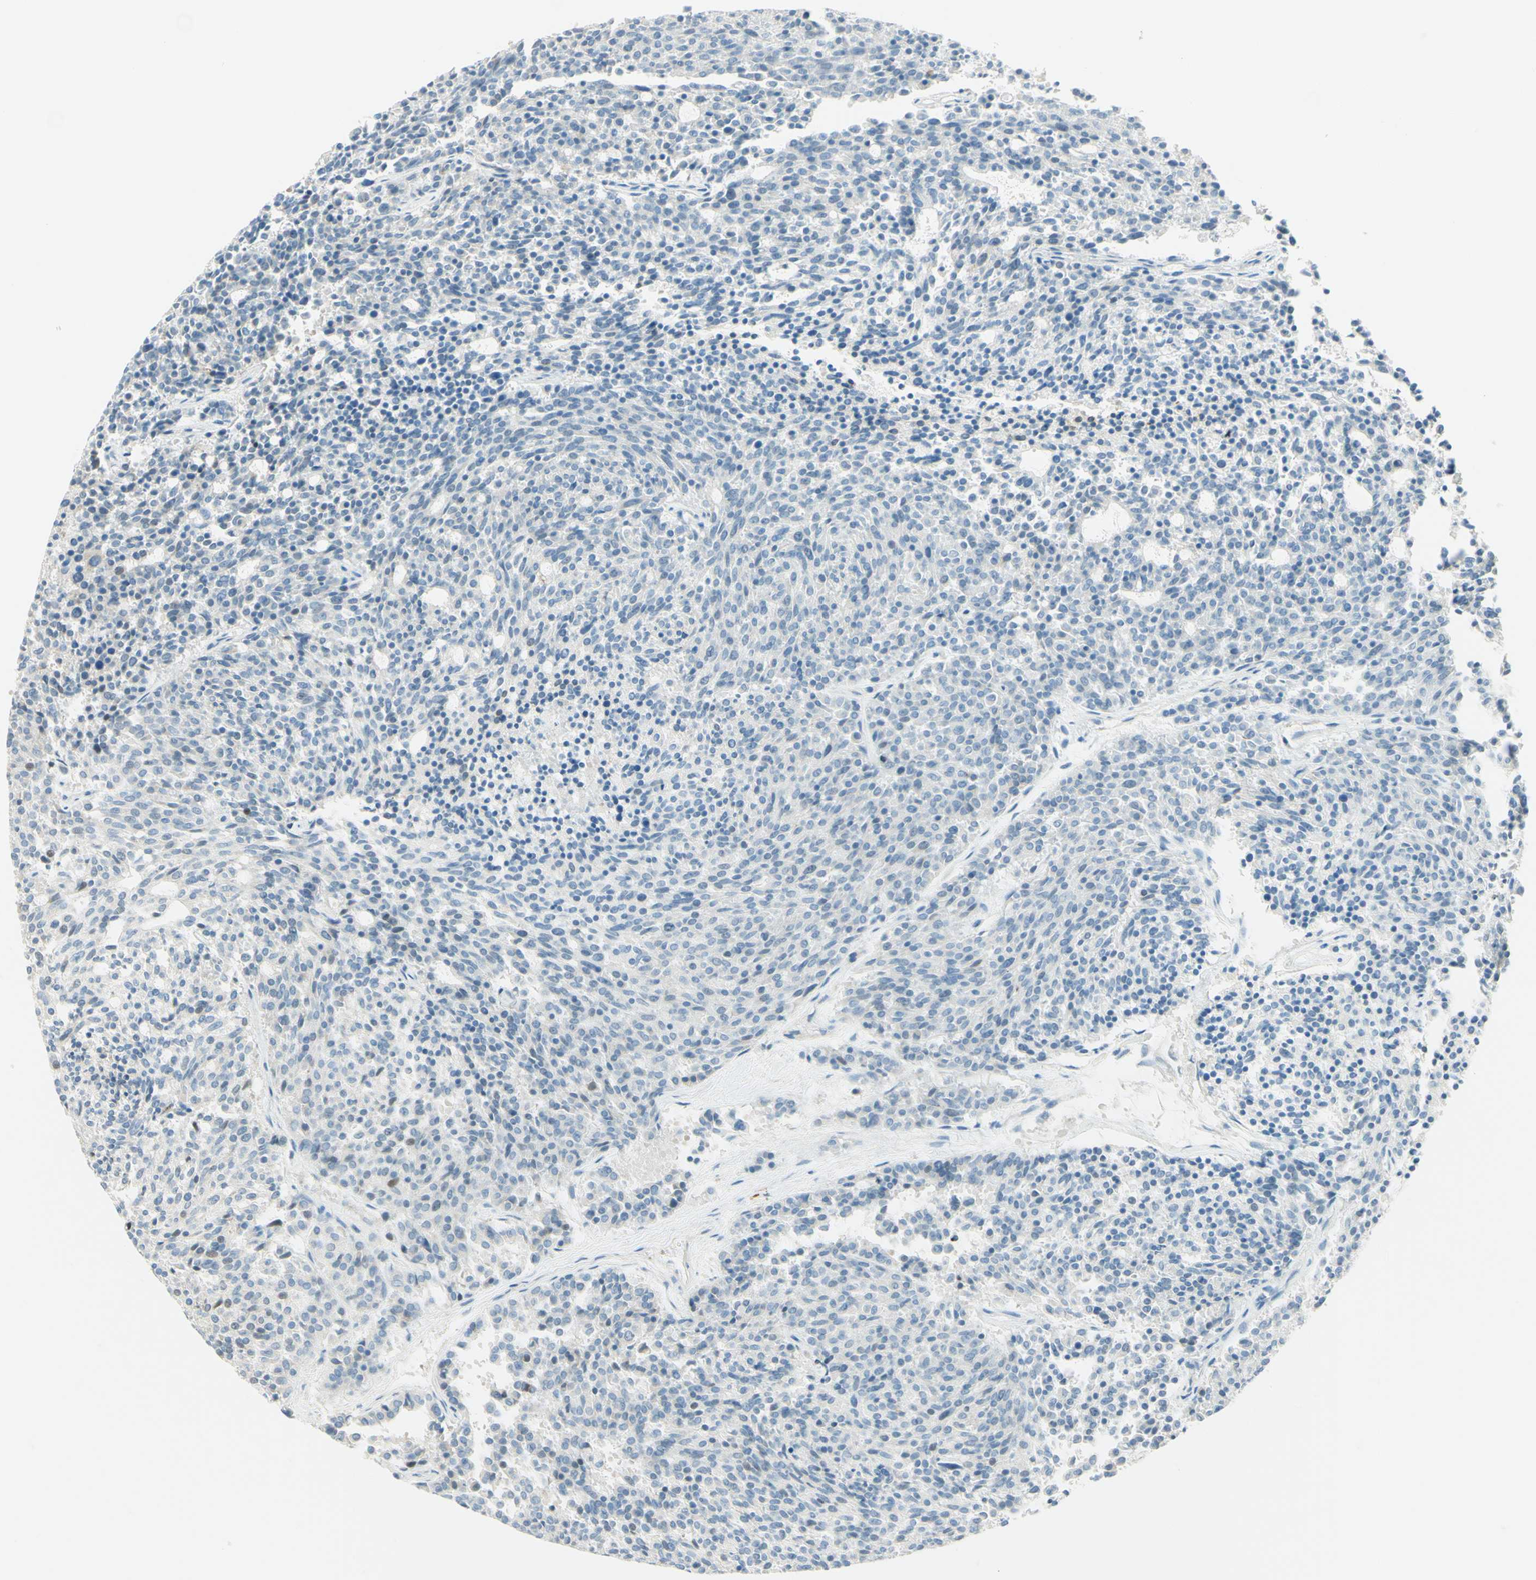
{"staining": {"intensity": "negative", "quantity": "none", "location": "none"}, "tissue": "carcinoid", "cell_type": "Tumor cells", "image_type": "cancer", "snomed": [{"axis": "morphology", "description": "Carcinoid, malignant, NOS"}, {"axis": "topography", "description": "Pancreas"}], "caption": "DAB (3,3'-diaminobenzidine) immunohistochemical staining of human malignant carcinoid shows no significant staining in tumor cells.", "gene": "NCBP2L", "patient": {"sex": "female", "age": 54}}